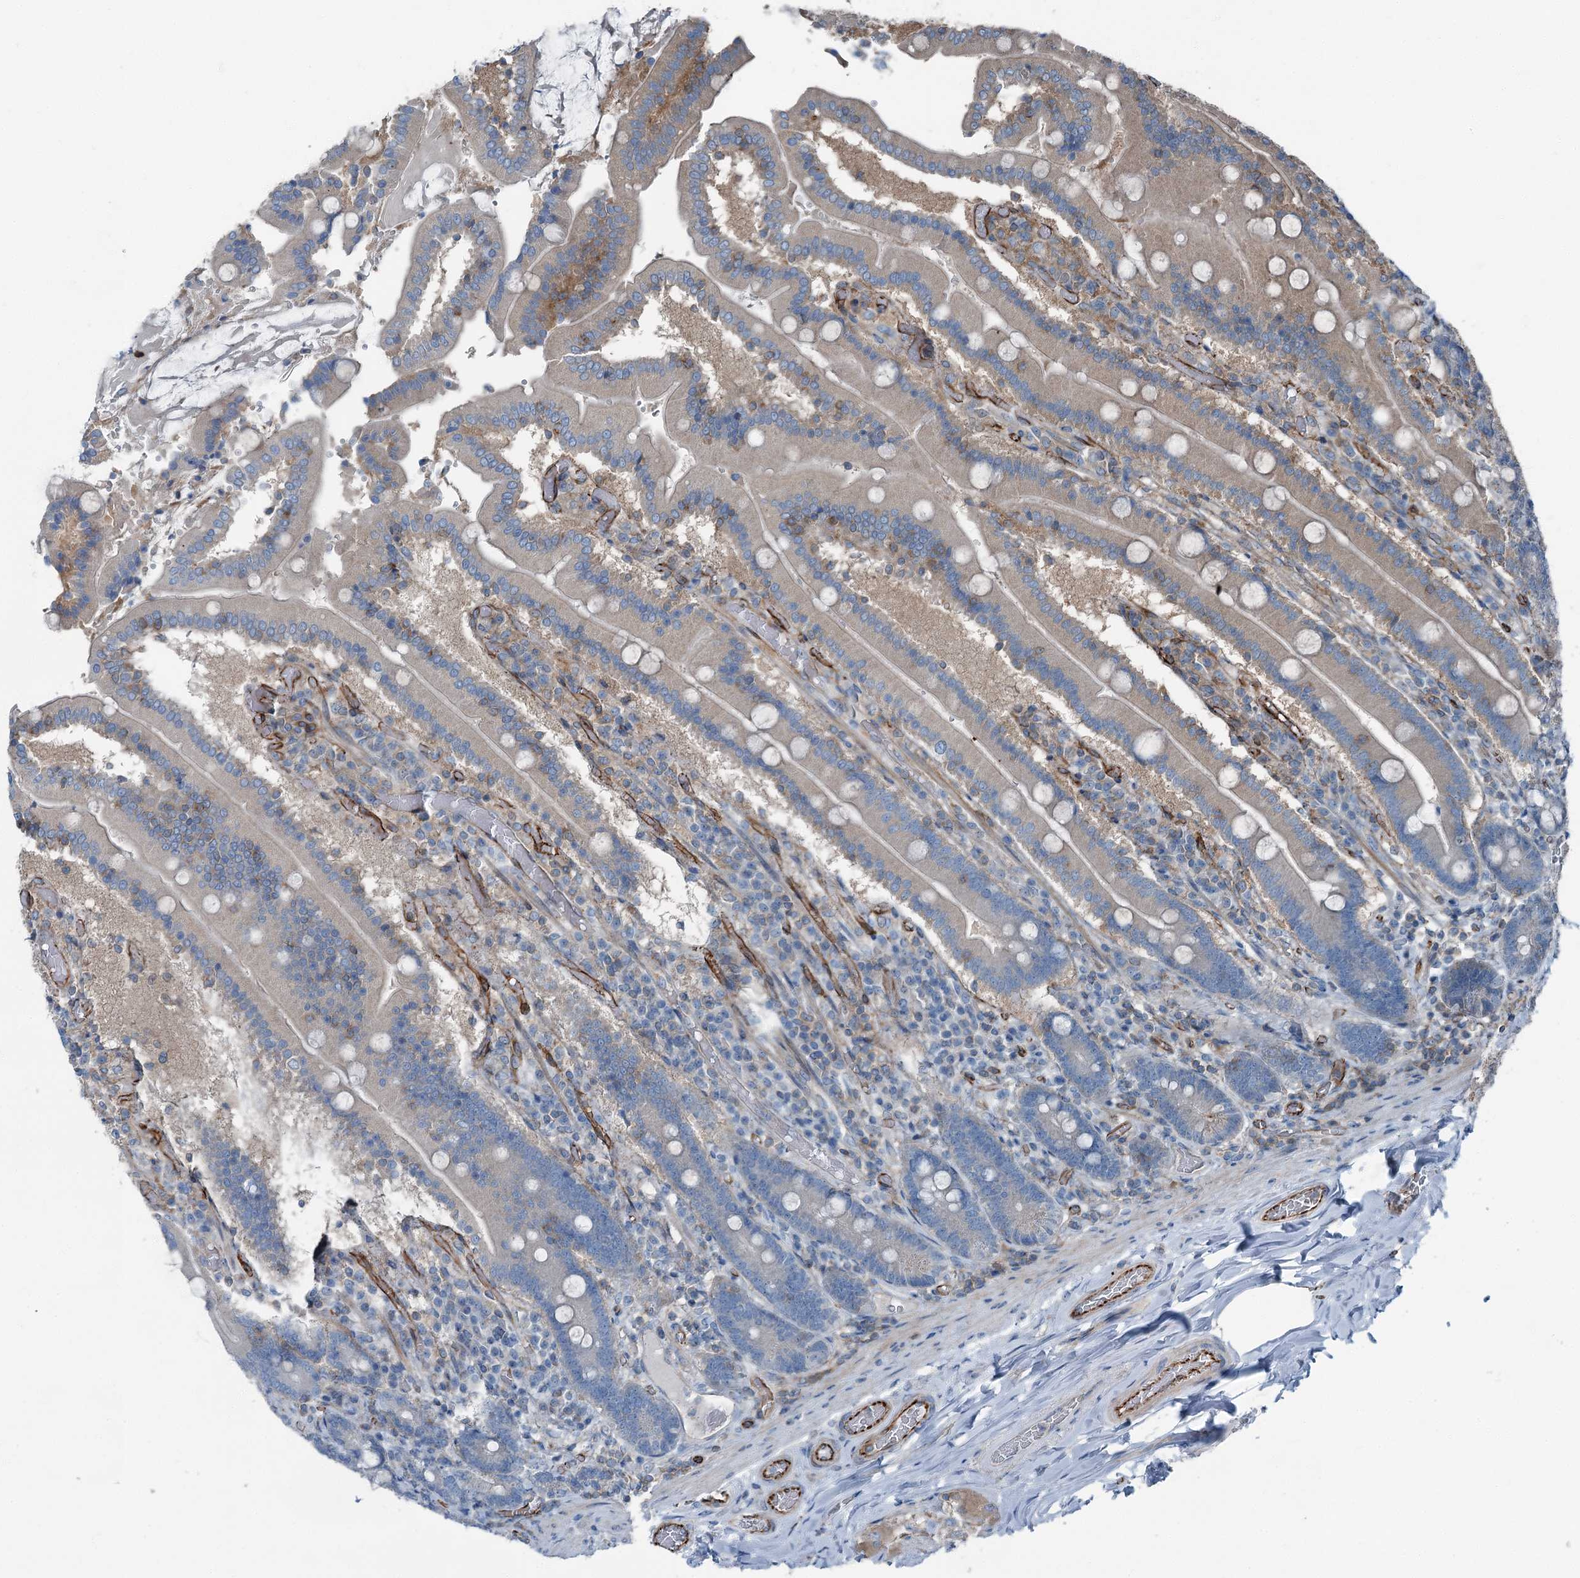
{"staining": {"intensity": "weak", "quantity": "<25%", "location": "cytoplasmic/membranous"}, "tissue": "duodenum", "cell_type": "Glandular cells", "image_type": "normal", "snomed": [{"axis": "morphology", "description": "Normal tissue, NOS"}, {"axis": "topography", "description": "Duodenum"}], "caption": "Benign duodenum was stained to show a protein in brown. There is no significant positivity in glandular cells.", "gene": "AXL", "patient": {"sex": "female", "age": 62}}